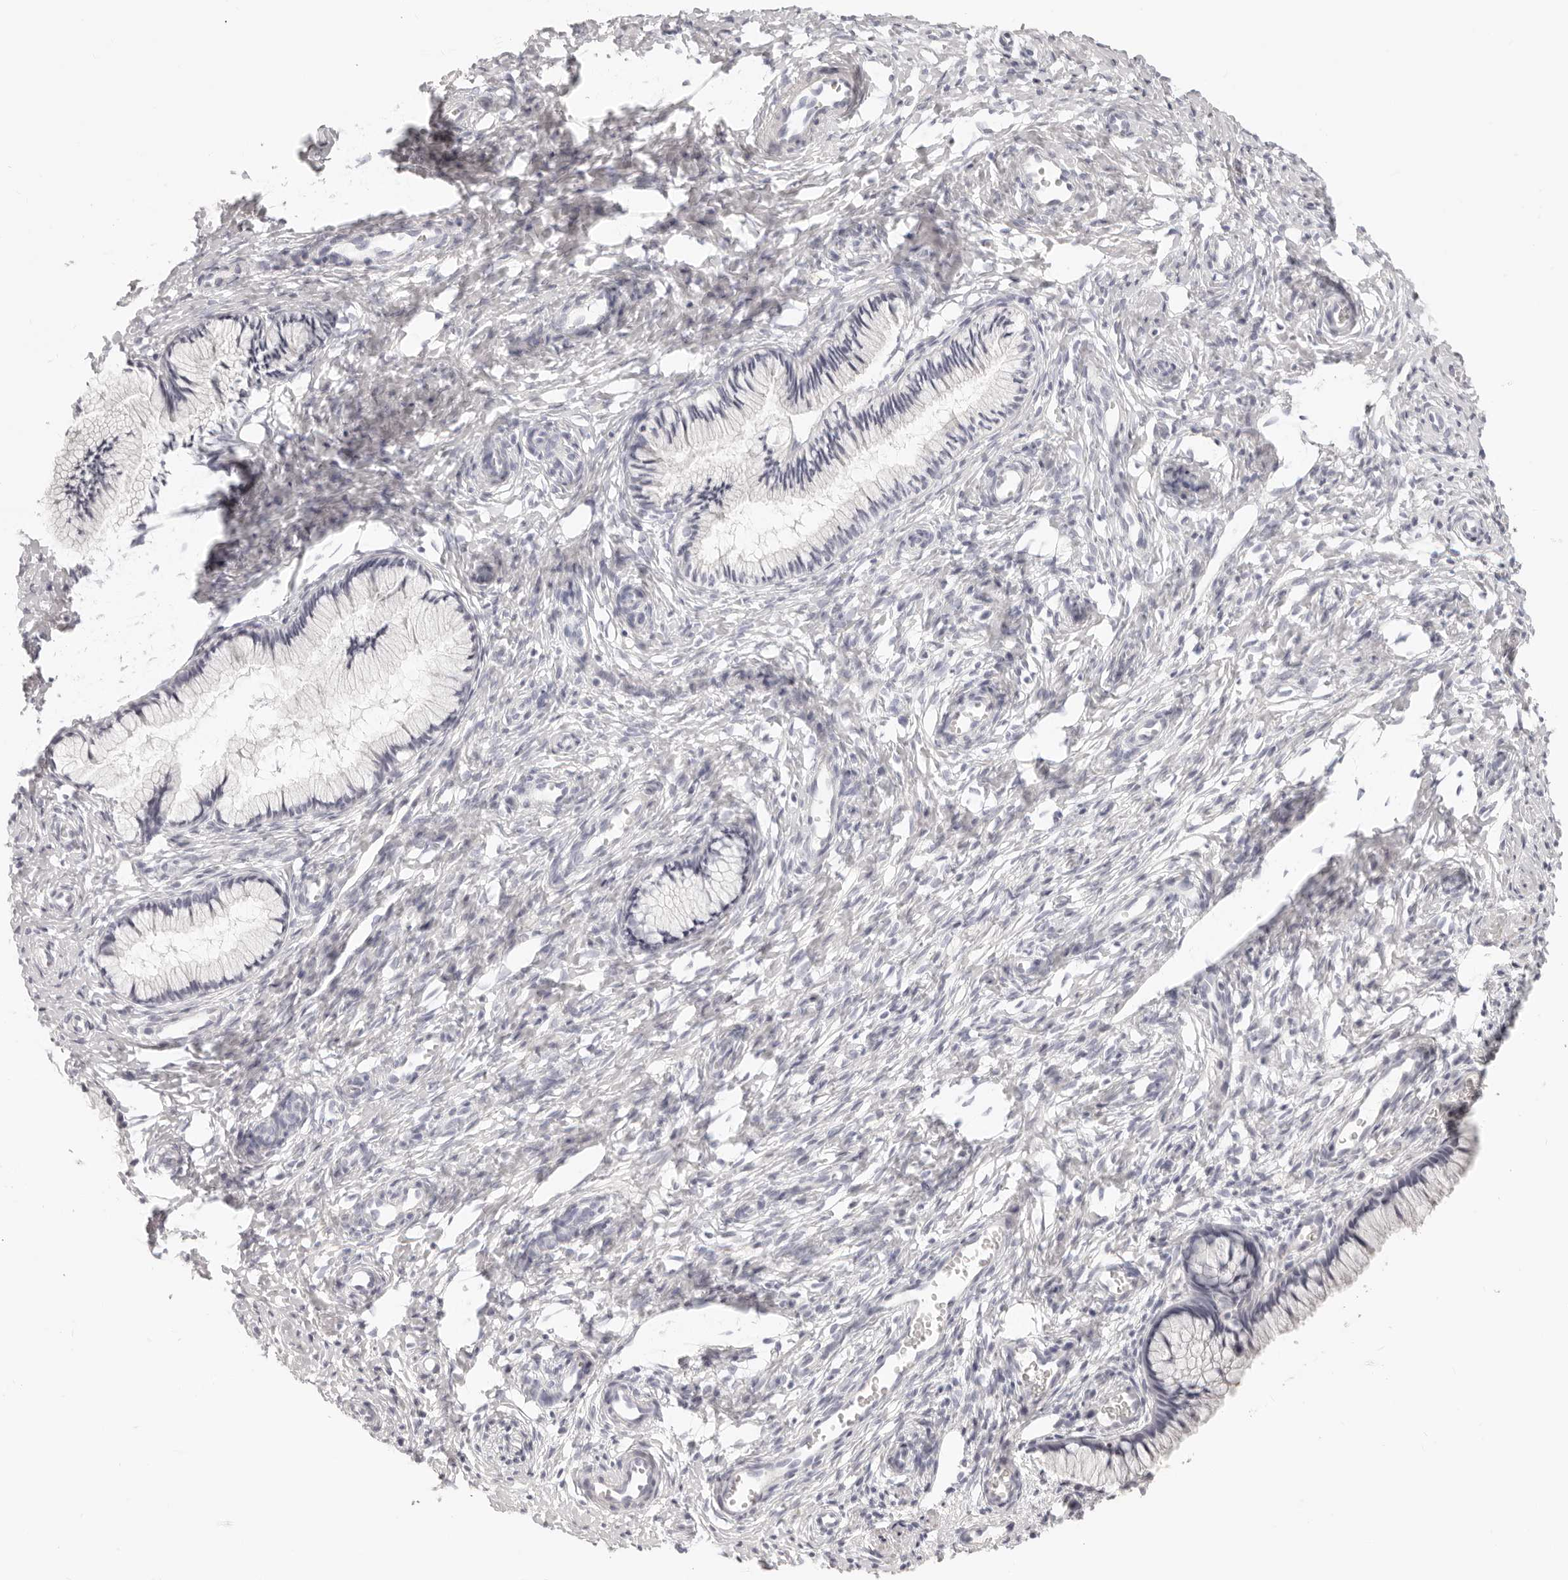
{"staining": {"intensity": "negative", "quantity": "none", "location": "none"}, "tissue": "cervix", "cell_type": "Glandular cells", "image_type": "normal", "snomed": [{"axis": "morphology", "description": "Normal tissue, NOS"}, {"axis": "topography", "description": "Cervix"}], "caption": "The image demonstrates no staining of glandular cells in normal cervix.", "gene": "FABP1", "patient": {"sex": "female", "age": 27}}